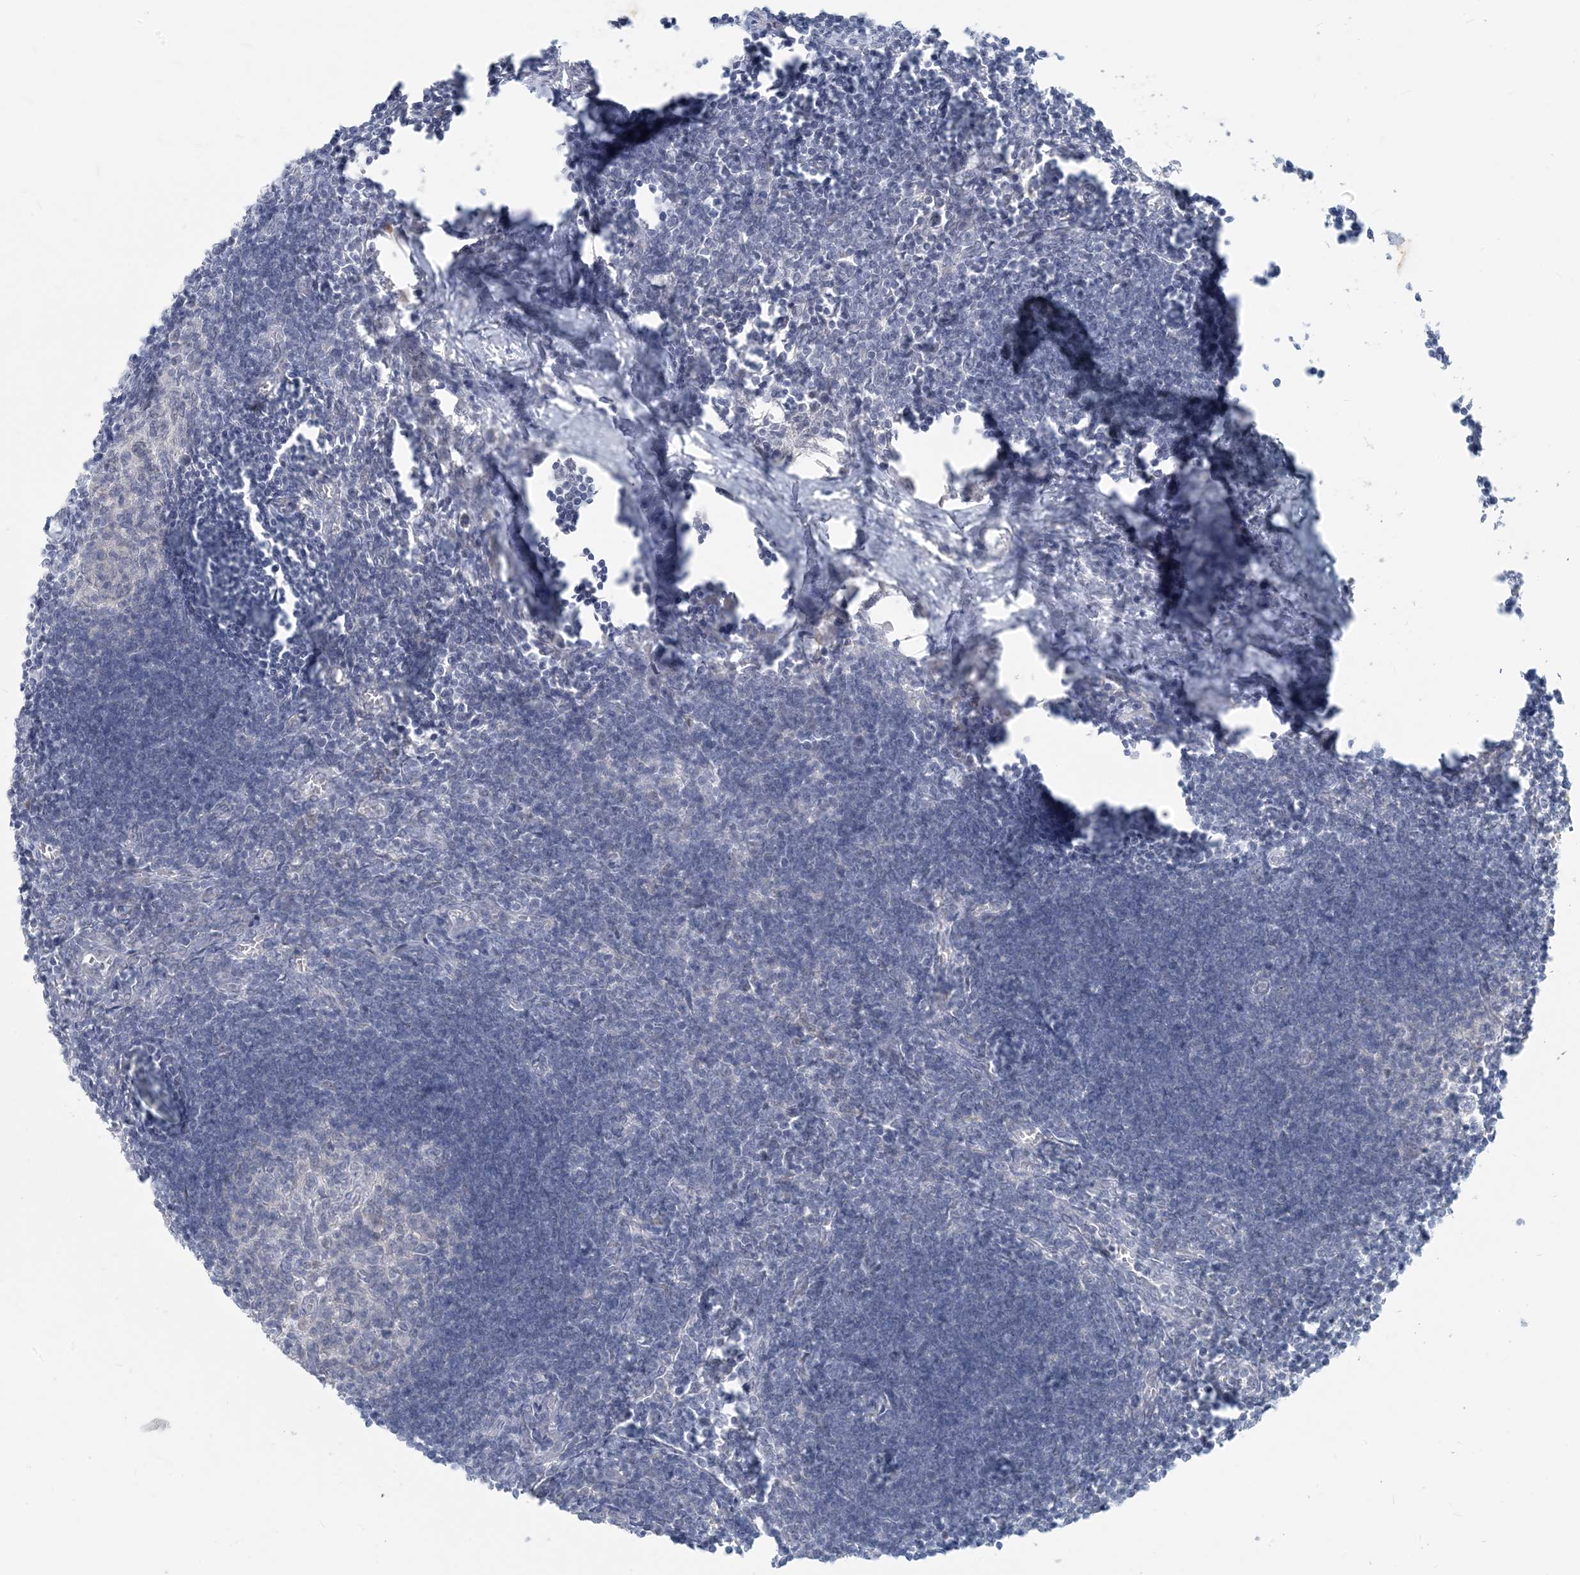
{"staining": {"intensity": "negative", "quantity": "none", "location": "none"}, "tissue": "lymph node", "cell_type": "Germinal center cells", "image_type": "normal", "snomed": [{"axis": "morphology", "description": "Normal tissue, NOS"}, {"axis": "morphology", "description": "Malignant melanoma, Metastatic site"}, {"axis": "topography", "description": "Lymph node"}], "caption": "IHC image of benign human lymph node stained for a protein (brown), which reveals no positivity in germinal center cells.", "gene": "SCML1", "patient": {"sex": "male", "age": 41}}